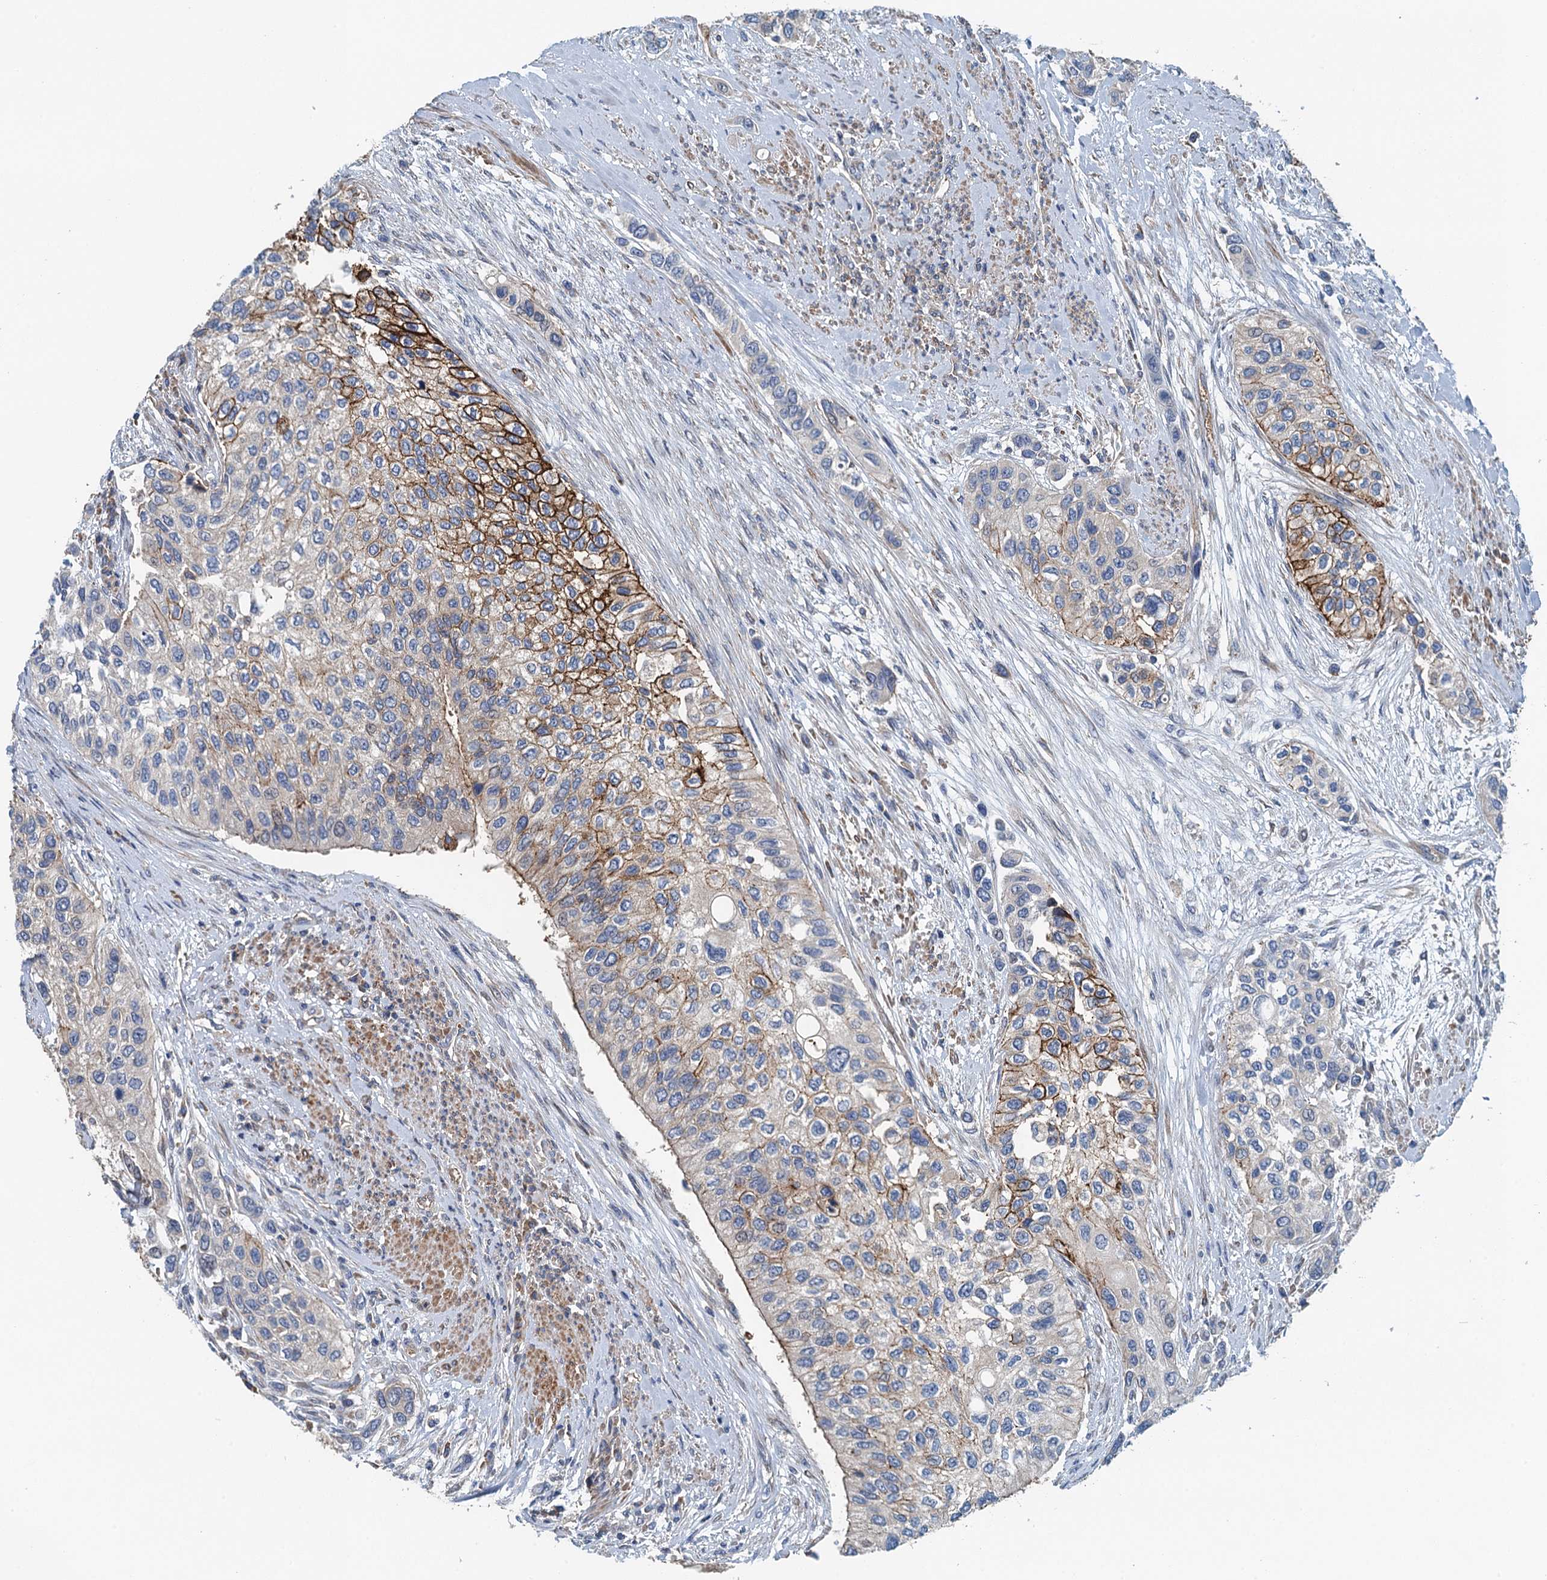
{"staining": {"intensity": "strong", "quantity": "<25%", "location": "cytoplasmic/membranous"}, "tissue": "urothelial cancer", "cell_type": "Tumor cells", "image_type": "cancer", "snomed": [{"axis": "morphology", "description": "Normal tissue, NOS"}, {"axis": "morphology", "description": "Urothelial carcinoma, High grade"}, {"axis": "topography", "description": "Vascular tissue"}, {"axis": "topography", "description": "Urinary bladder"}], "caption": "Urothelial cancer was stained to show a protein in brown. There is medium levels of strong cytoplasmic/membranous positivity in about <25% of tumor cells.", "gene": "PPP1R14D", "patient": {"sex": "female", "age": 56}}